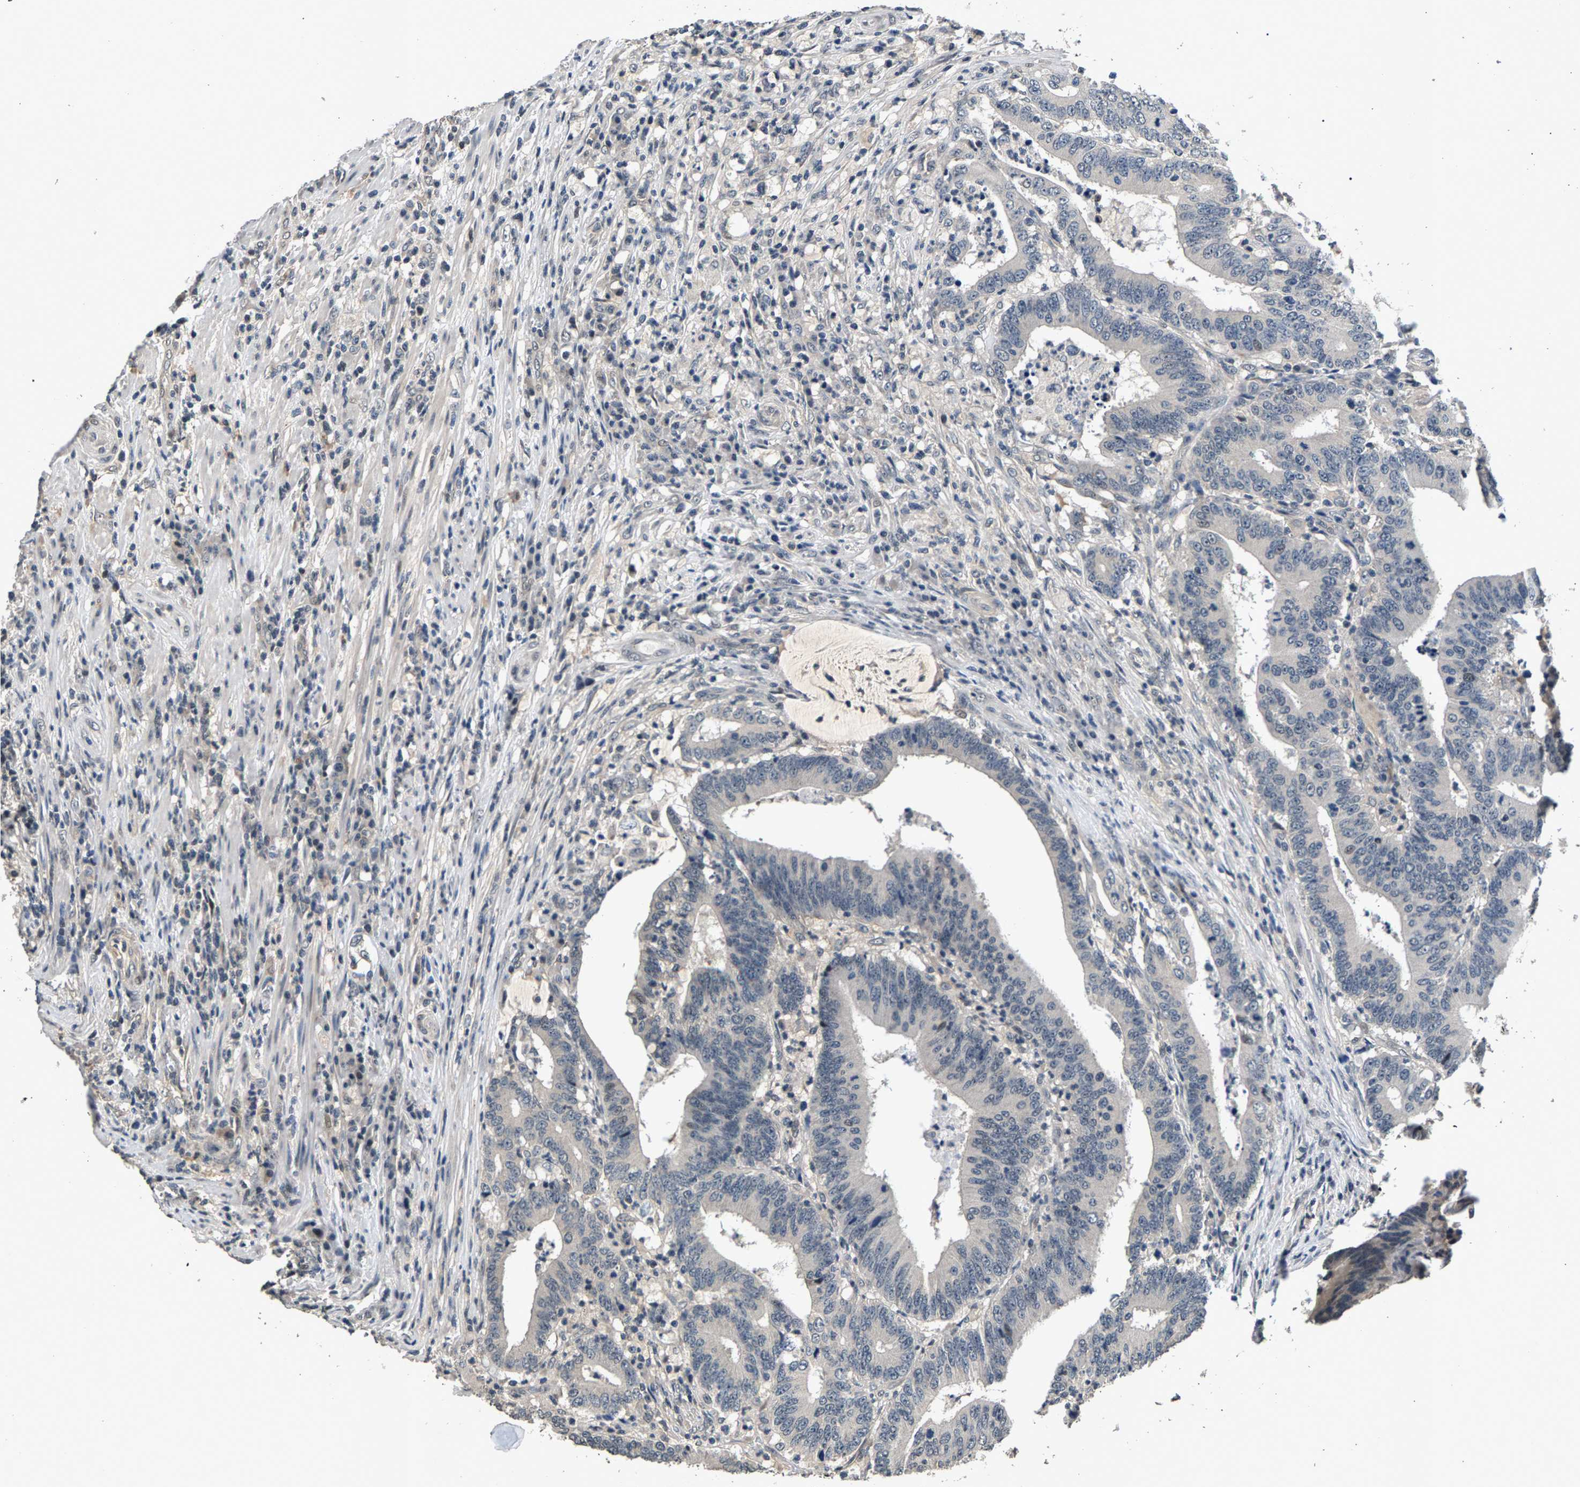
{"staining": {"intensity": "weak", "quantity": "<25%", "location": "nuclear"}, "tissue": "colorectal cancer", "cell_type": "Tumor cells", "image_type": "cancer", "snomed": [{"axis": "morphology", "description": "Adenocarcinoma, NOS"}, {"axis": "topography", "description": "Colon"}], "caption": "Photomicrograph shows no protein staining in tumor cells of colorectal cancer (adenocarcinoma) tissue. (DAB (3,3'-diaminobenzidine) immunohistochemistry visualized using brightfield microscopy, high magnification).", "gene": "RBM33", "patient": {"sex": "female", "age": 66}}